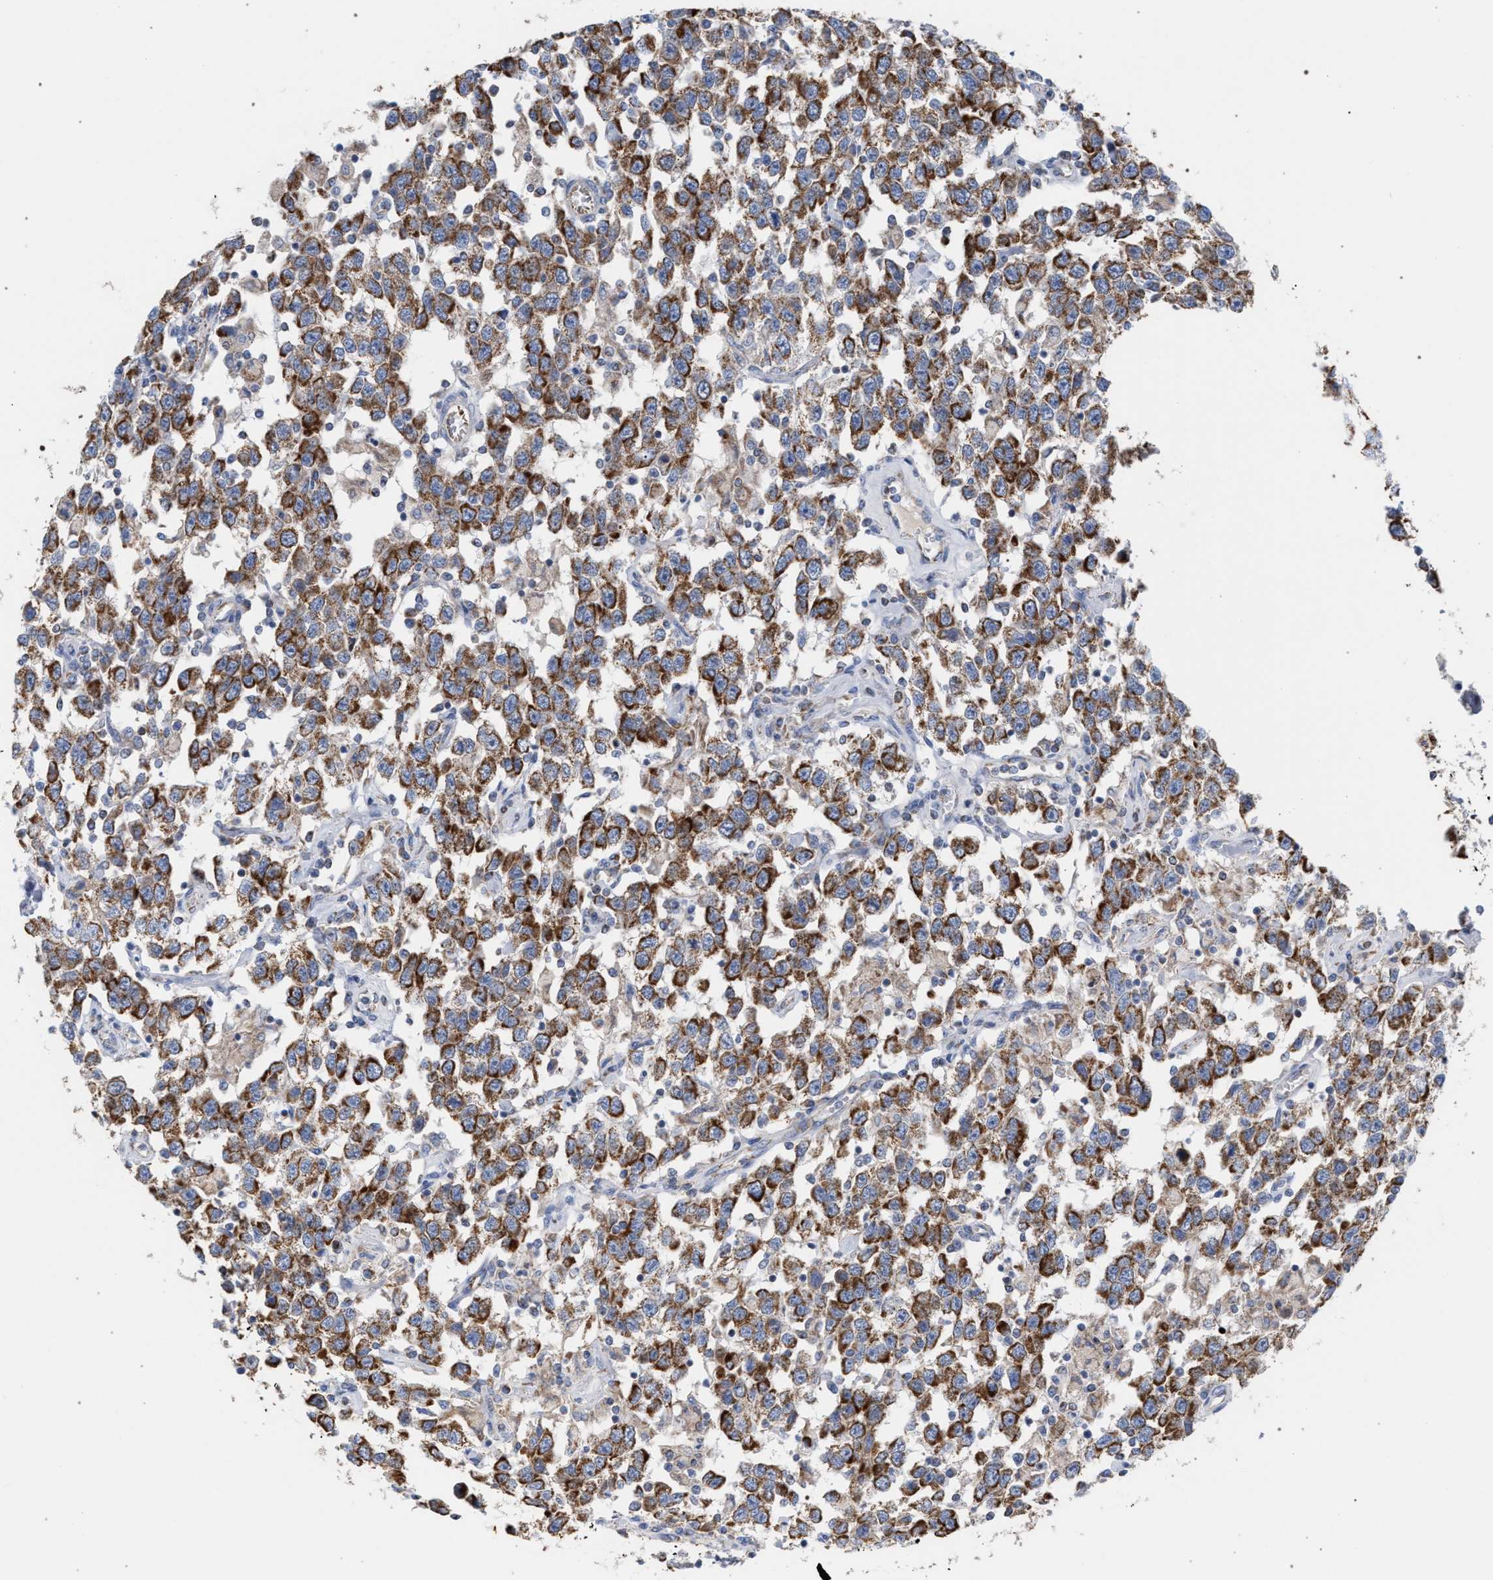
{"staining": {"intensity": "strong", "quantity": ">75%", "location": "cytoplasmic/membranous"}, "tissue": "testis cancer", "cell_type": "Tumor cells", "image_type": "cancer", "snomed": [{"axis": "morphology", "description": "Seminoma, NOS"}, {"axis": "topography", "description": "Testis"}], "caption": "The photomicrograph demonstrates a brown stain indicating the presence of a protein in the cytoplasmic/membranous of tumor cells in testis cancer (seminoma). (Brightfield microscopy of DAB IHC at high magnification).", "gene": "ECI2", "patient": {"sex": "male", "age": 41}}